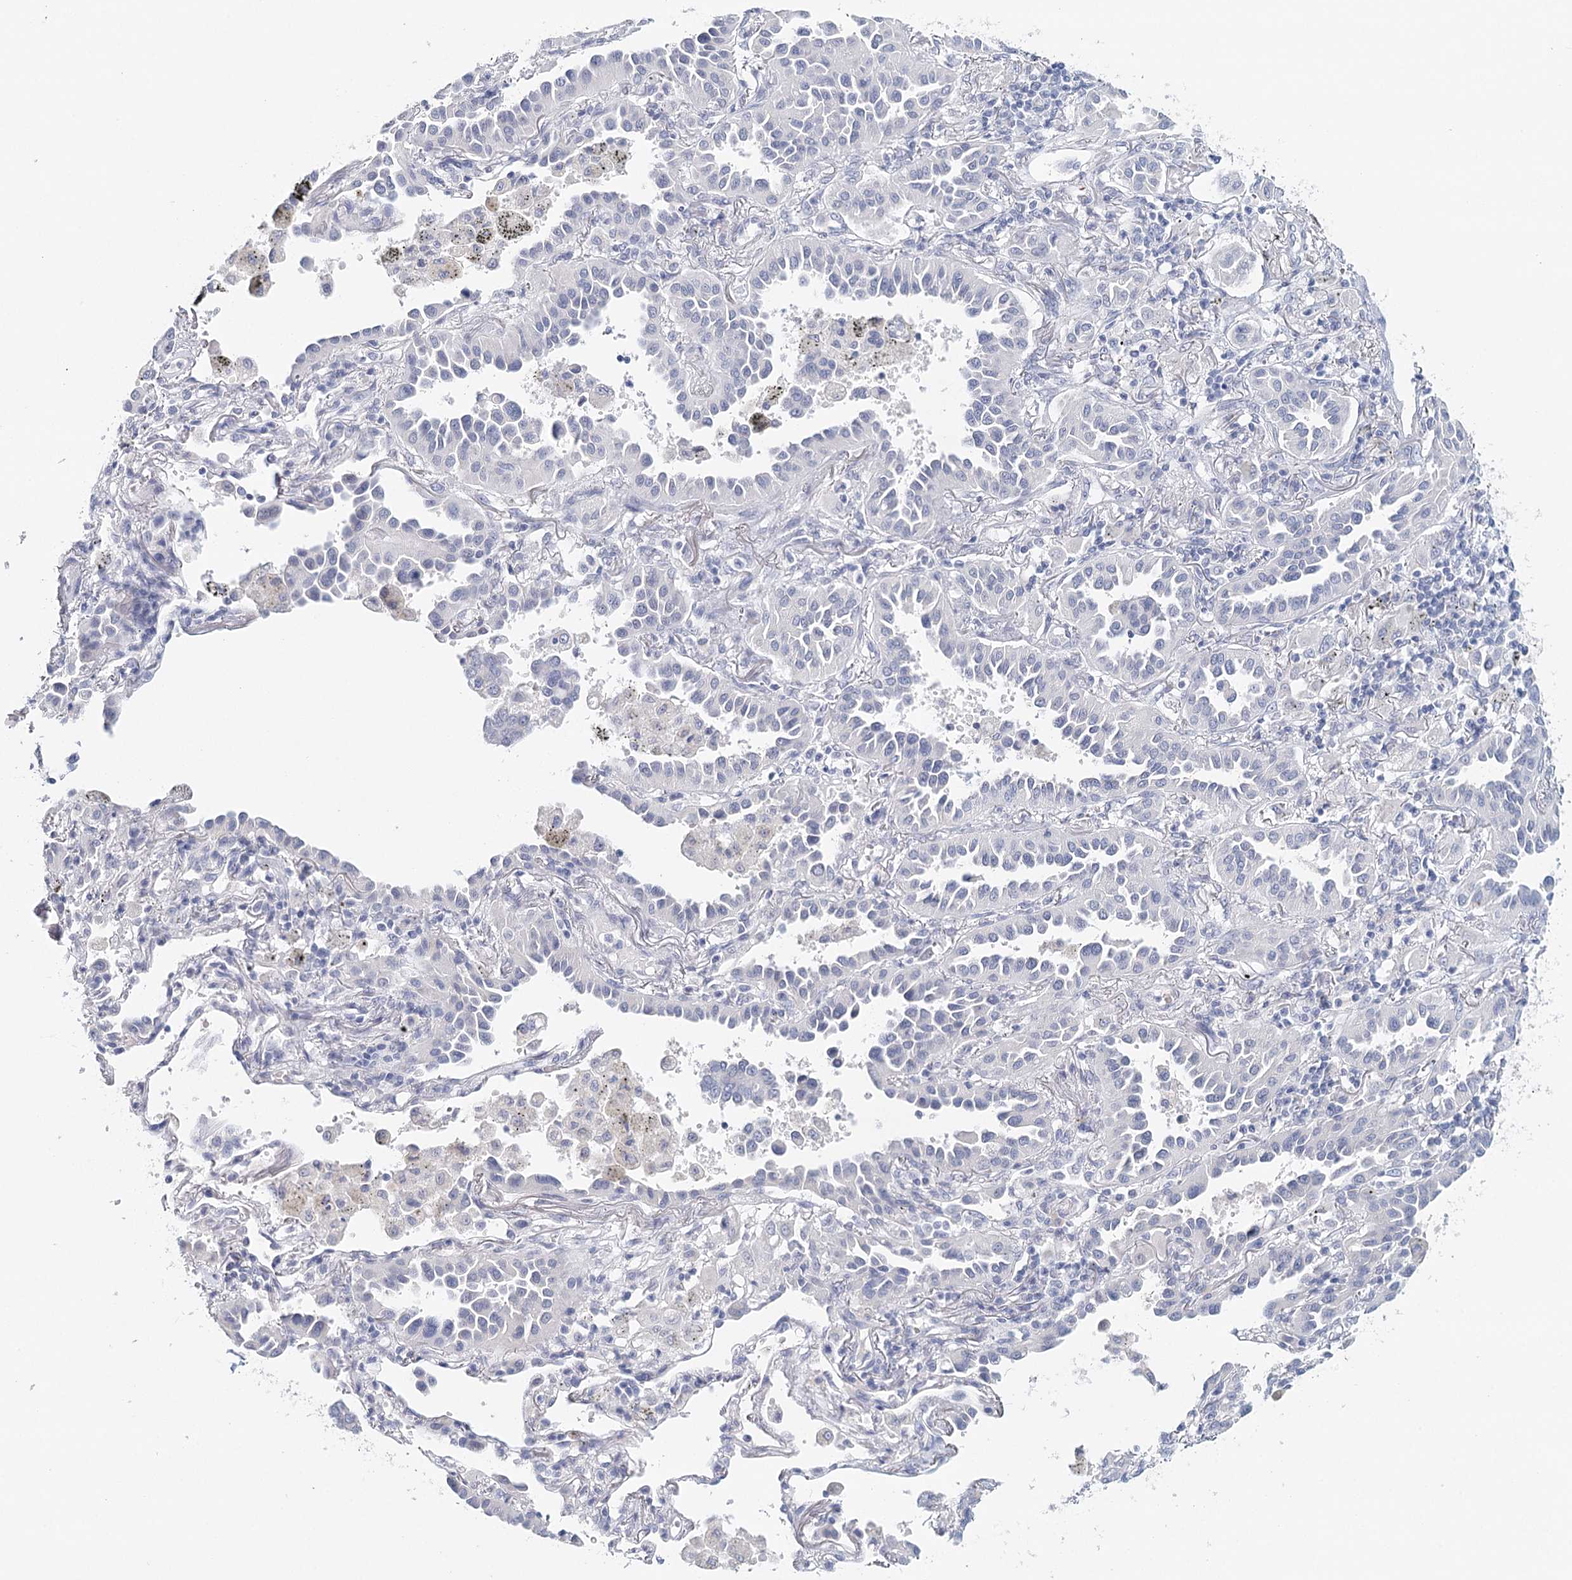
{"staining": {"intensity": "negative", "quantity": "none", "location": "none"}, "tissue": "lung cancer", "cell_type": "Tumor cells", "image_type": "cancer", "snomed": [{"axis": "morphology", "description": "Normal tissue, NOS"}, {"axis": "morphology", "description": "Adenocarcinoma, NOS"}, {"axis": "topography", "description": "Lung"}], "caption": "Immunohistochemical staining of human lung cancer reveals no significant positivity in tumor cells.", "gene": "HSPA4L", "patient": {"sex": "male", "age": 59}}